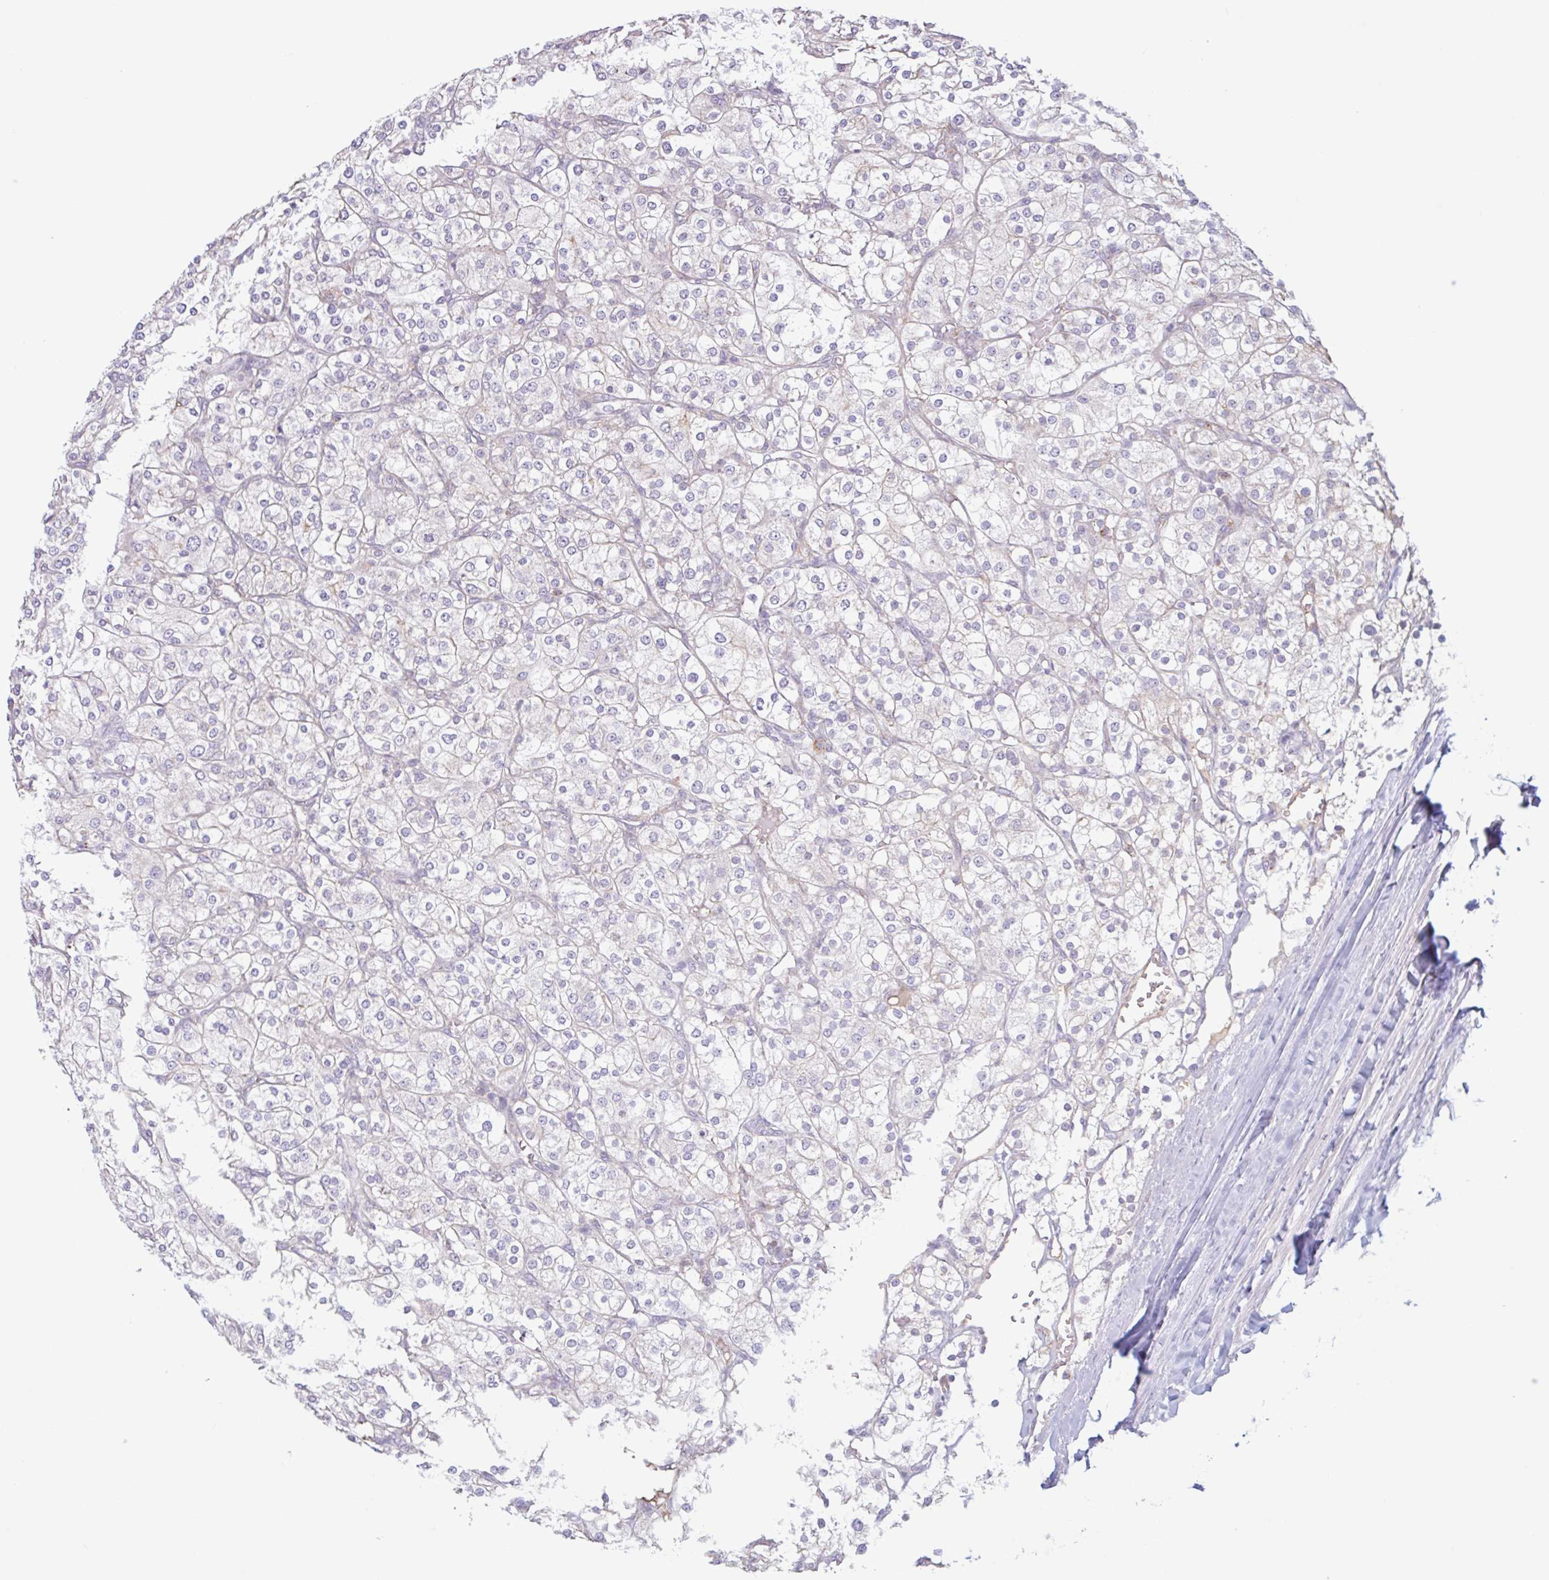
{"staining": {"intensity": "negative", "quantity": "none", "location": "none"}, "tissue": "renal cancer", "cell_type": "Tumor cells", "image_type": "cancer", "snomed": [{"axis": "morphology", "description": "Adenocarcinoma, NOS"}, {"axis": "topography", "description": "Kidney"}], "caption": "IHC histopathology image of renal cancer stained for a protein (brown), which displays no expression in tumor cells.", "gene": "TAF1D", "patient": {"sex": "male", "age": 80}}